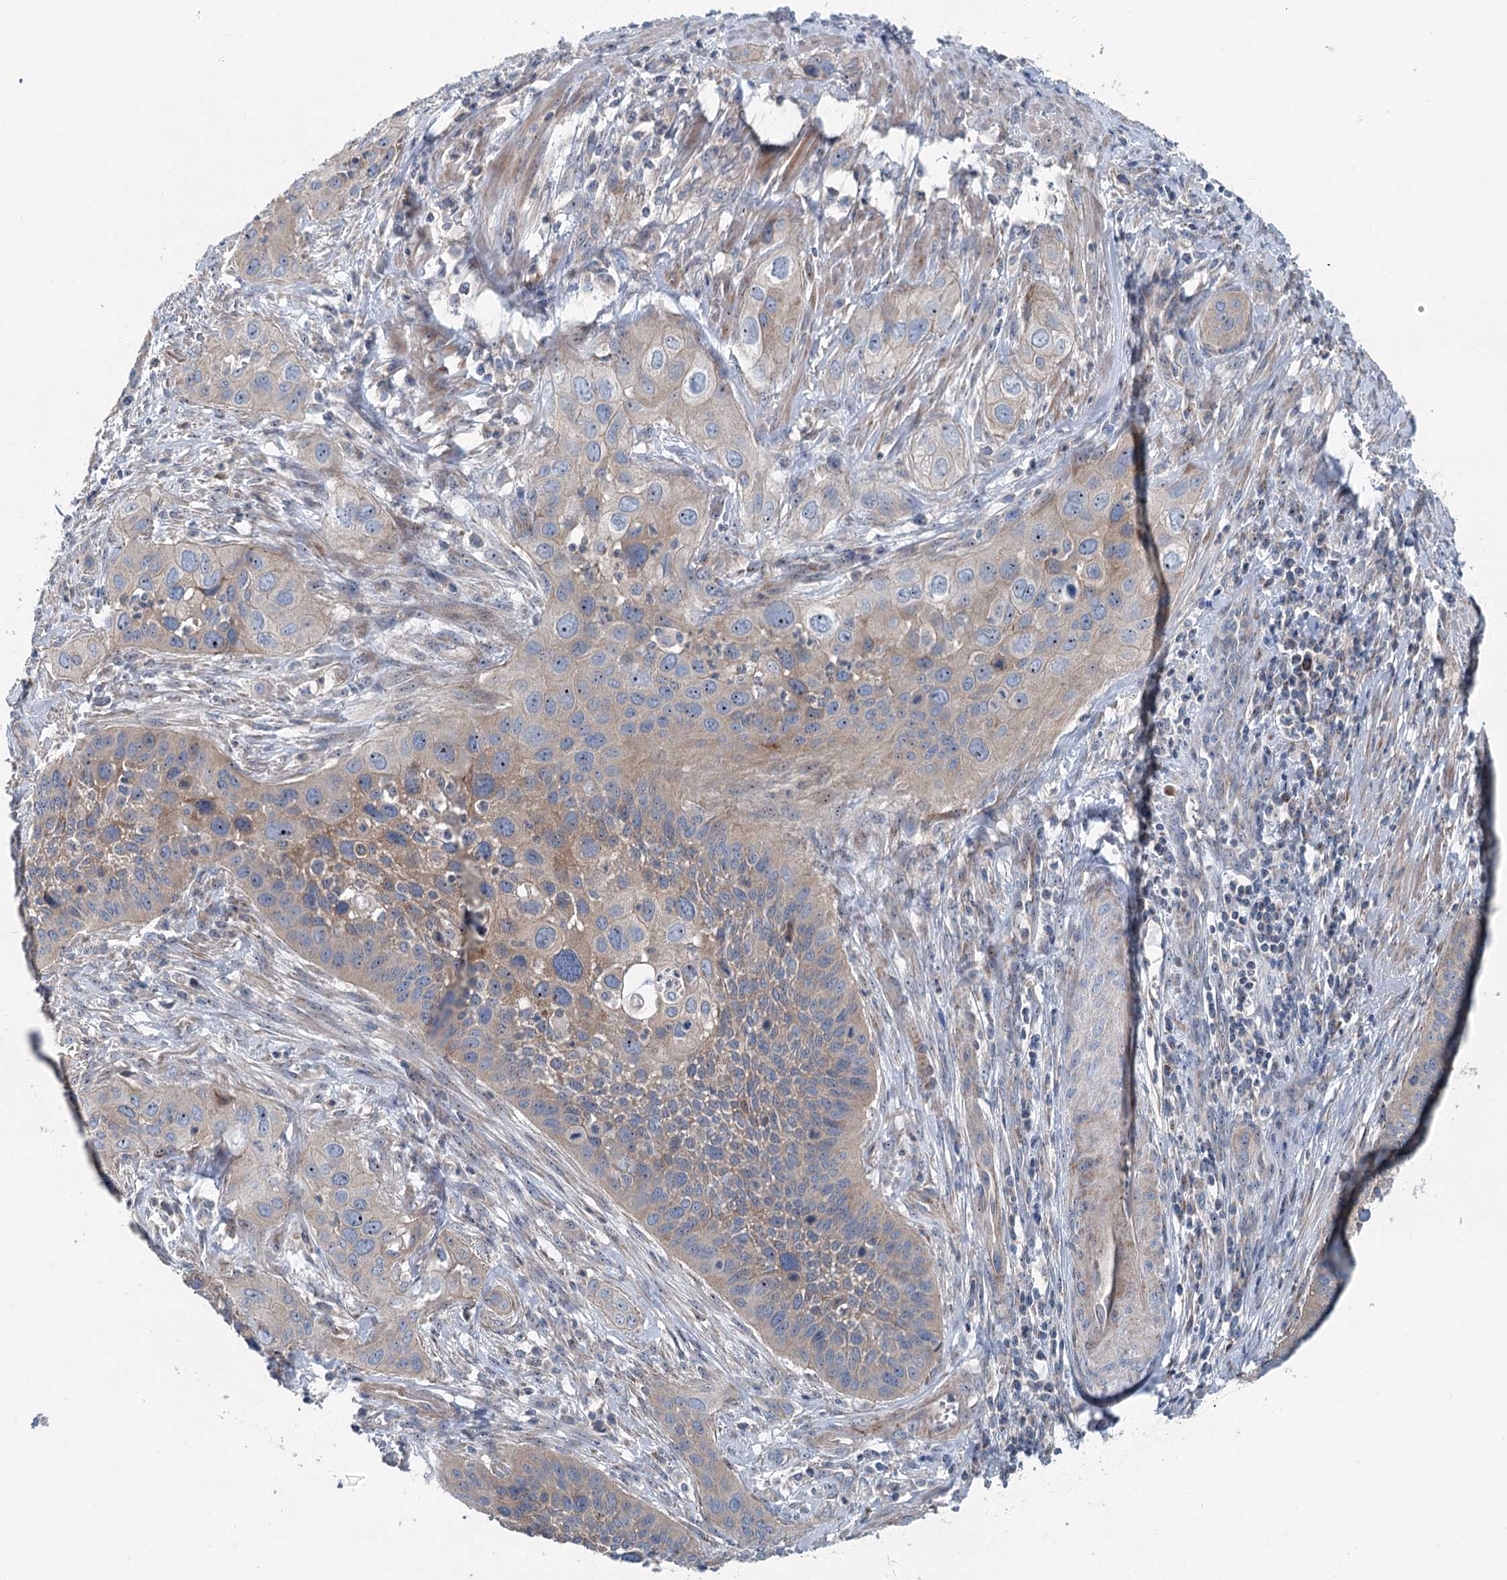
{"staining": {"intensity": "weak", "quantity": "25%-75%", "location": "cytoplasmic/membranous"}, "tissue": "cervical cancer", "cell_type": "Tumor cells", "image_type": "cancer", "snomed": [{"axis": "morphology", "description": "Squamous cell carcinoma, NOS"}, {"axis": "topography", "description": "Cervix"}], "caption": "A high-resolution photomicrograph shows immunohistochemistry (IHC) staining of squamous cell carcinoma (cervical), which reveals weak cytoplasmic/membranous expression in approximately 25%-75% of tumor cells.", "gene": "MARK2", "patient": {"sex": "female", "age": 34}}